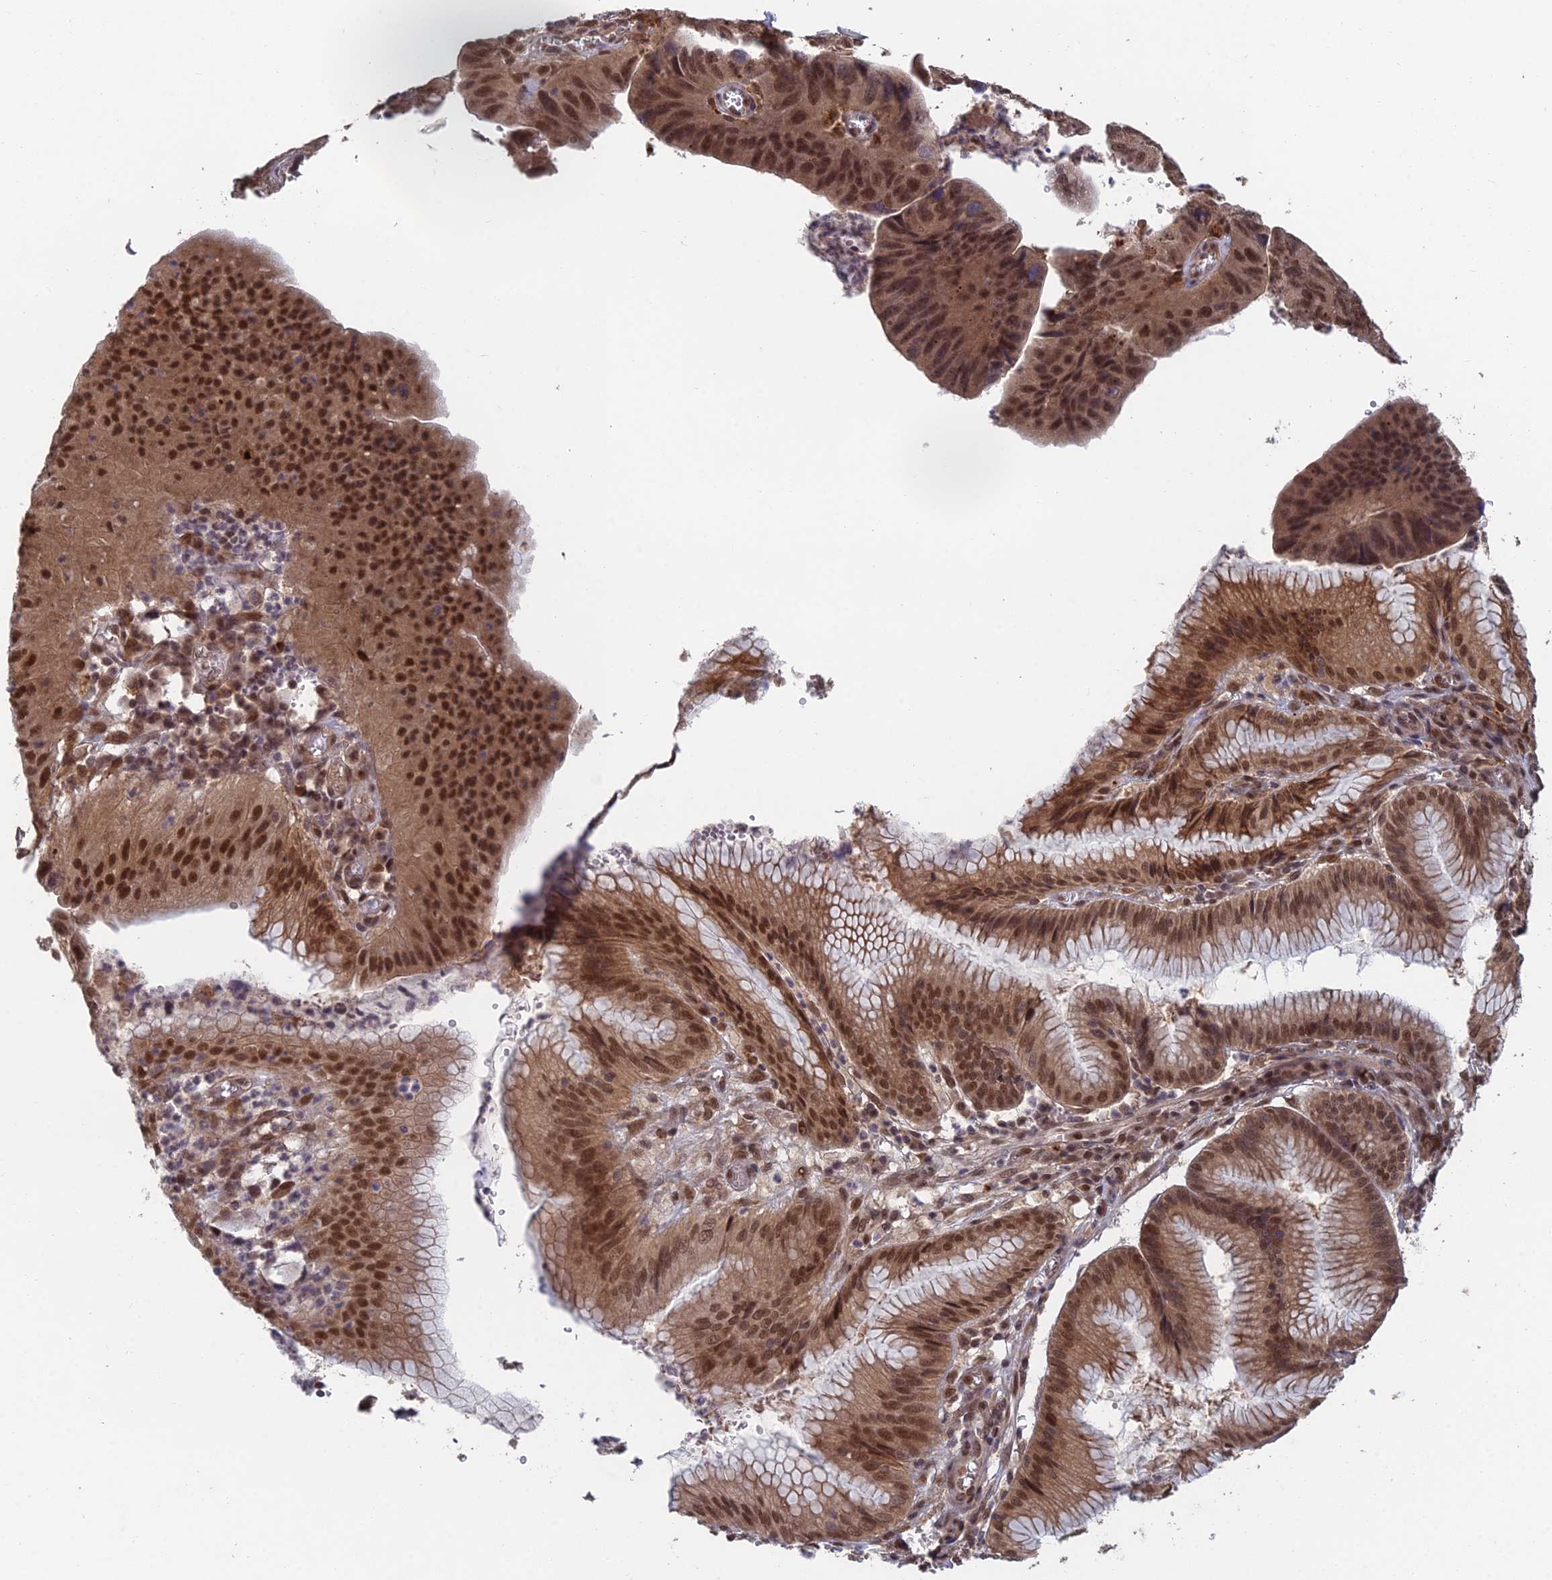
{"staining": {"intensity": "strong", "quantity": ">75%", "location": "nuclear"}, "tissue": "stomach cancer", "cell_type": "Tumor cells", "image_type": "cancer", "snomed": [{"axis": "morphology", "description": "Adenocarcinoma, NOS"}, {"axis": "topography", "description": "Stomach"}], "caption": "IHC of stomach cancer displays high levels of strong nuclear staining in approximately >75% of tumor cells.", "gene": "RANBP3", "patient": {"sex": "male", "age": 59}}